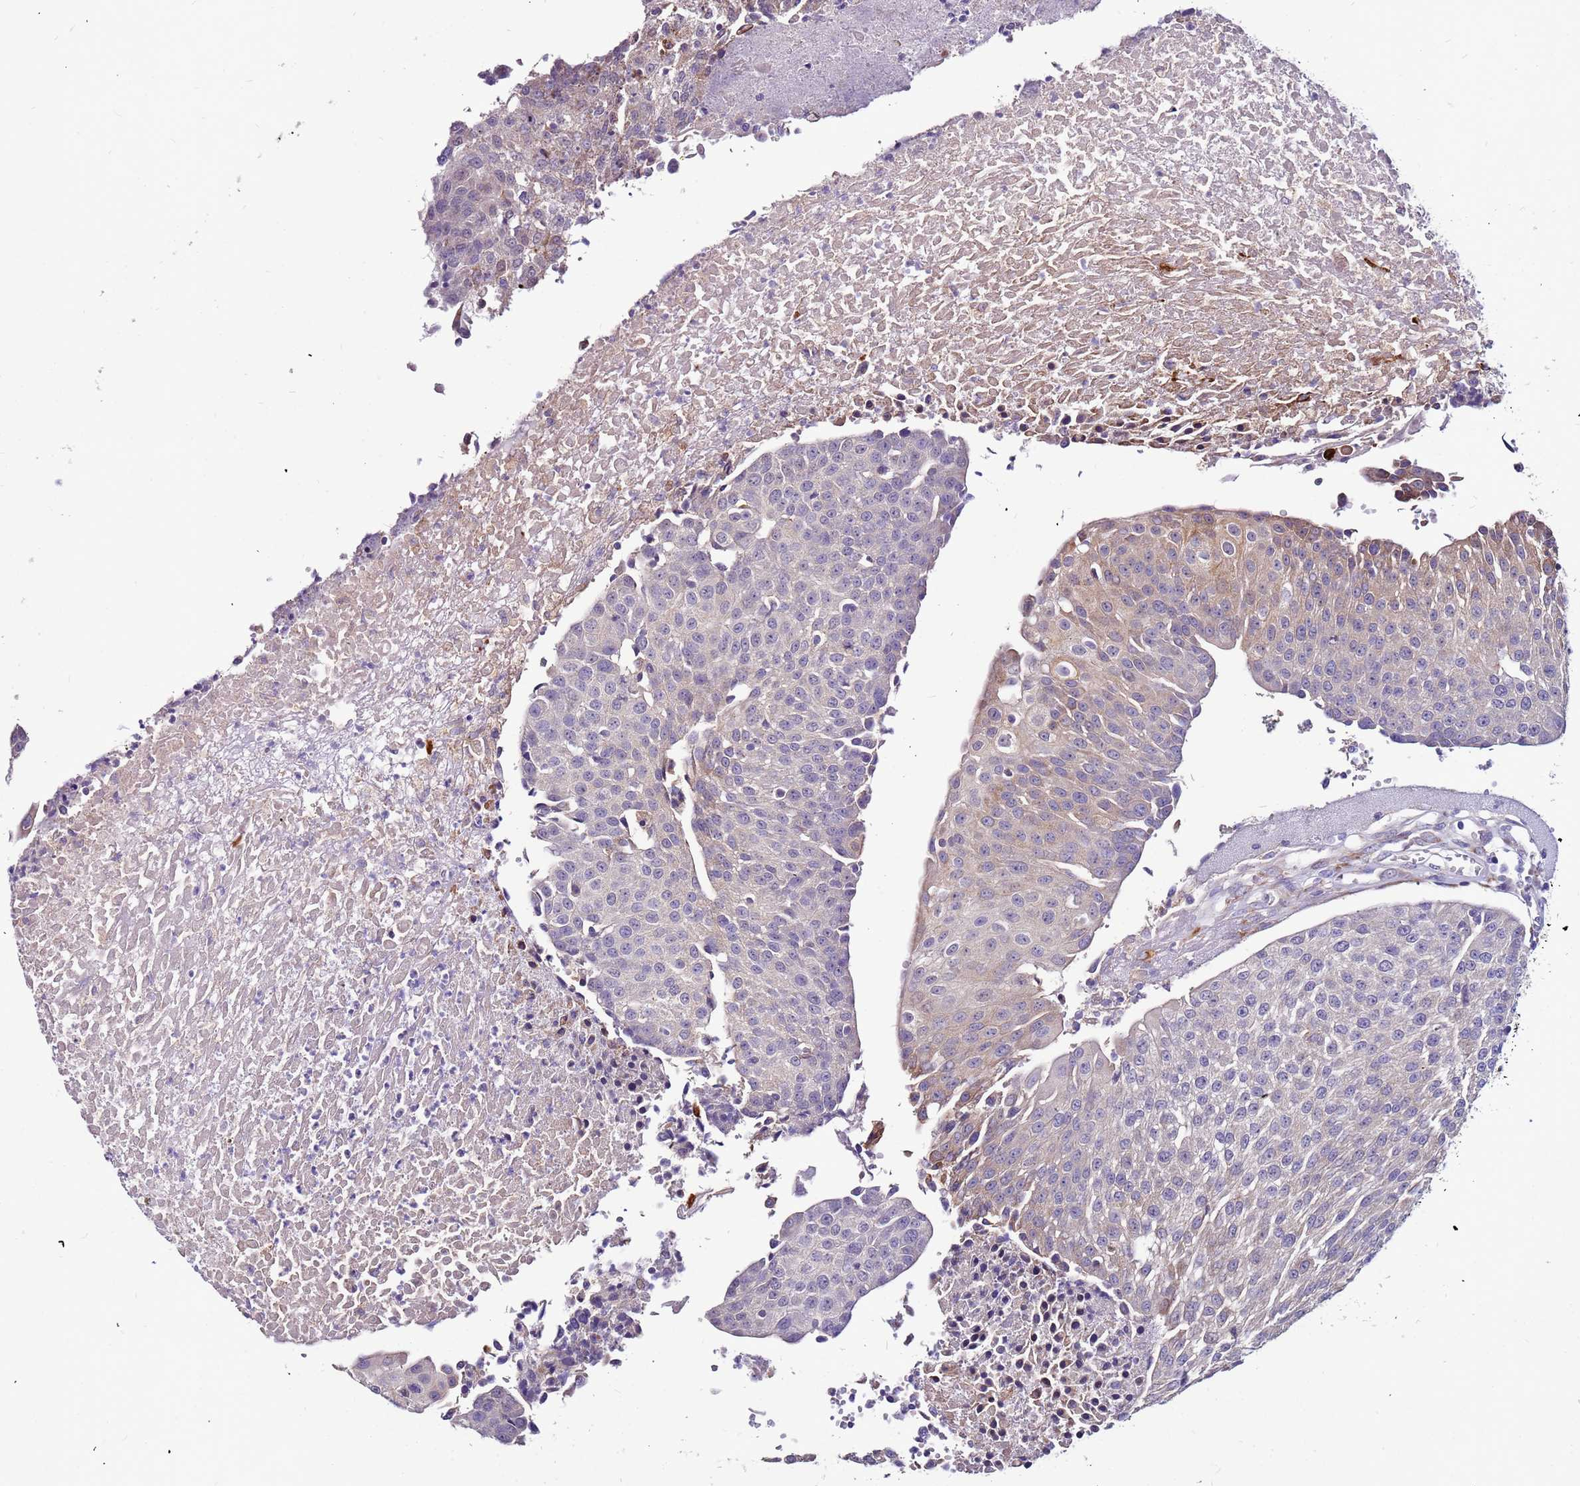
{"staining": {"intensity": "weak", "quantity": "<25%", "location": "cytoplasmic/membranous"}, "tissue": "urothelial cancer", "cell_type": "Tumor cells", "image_type": "cancer", "snomed": [{"axis": "morphology", "description": "Urothelial carcinoma, High grade"}, {"axis": "topography", "description": "Urinary bladder"}], "caption": "Histopathology image shows no significant protein positivity in tumor cells of urothelial cancer. (DAB (3,3'-diaminobenzidine) immunohistochemistry (IHC) visualized using brightfield microscopy, high magnification).", "gene": "SLC44A3", "patient": {"sex": "female", "age": 85}}